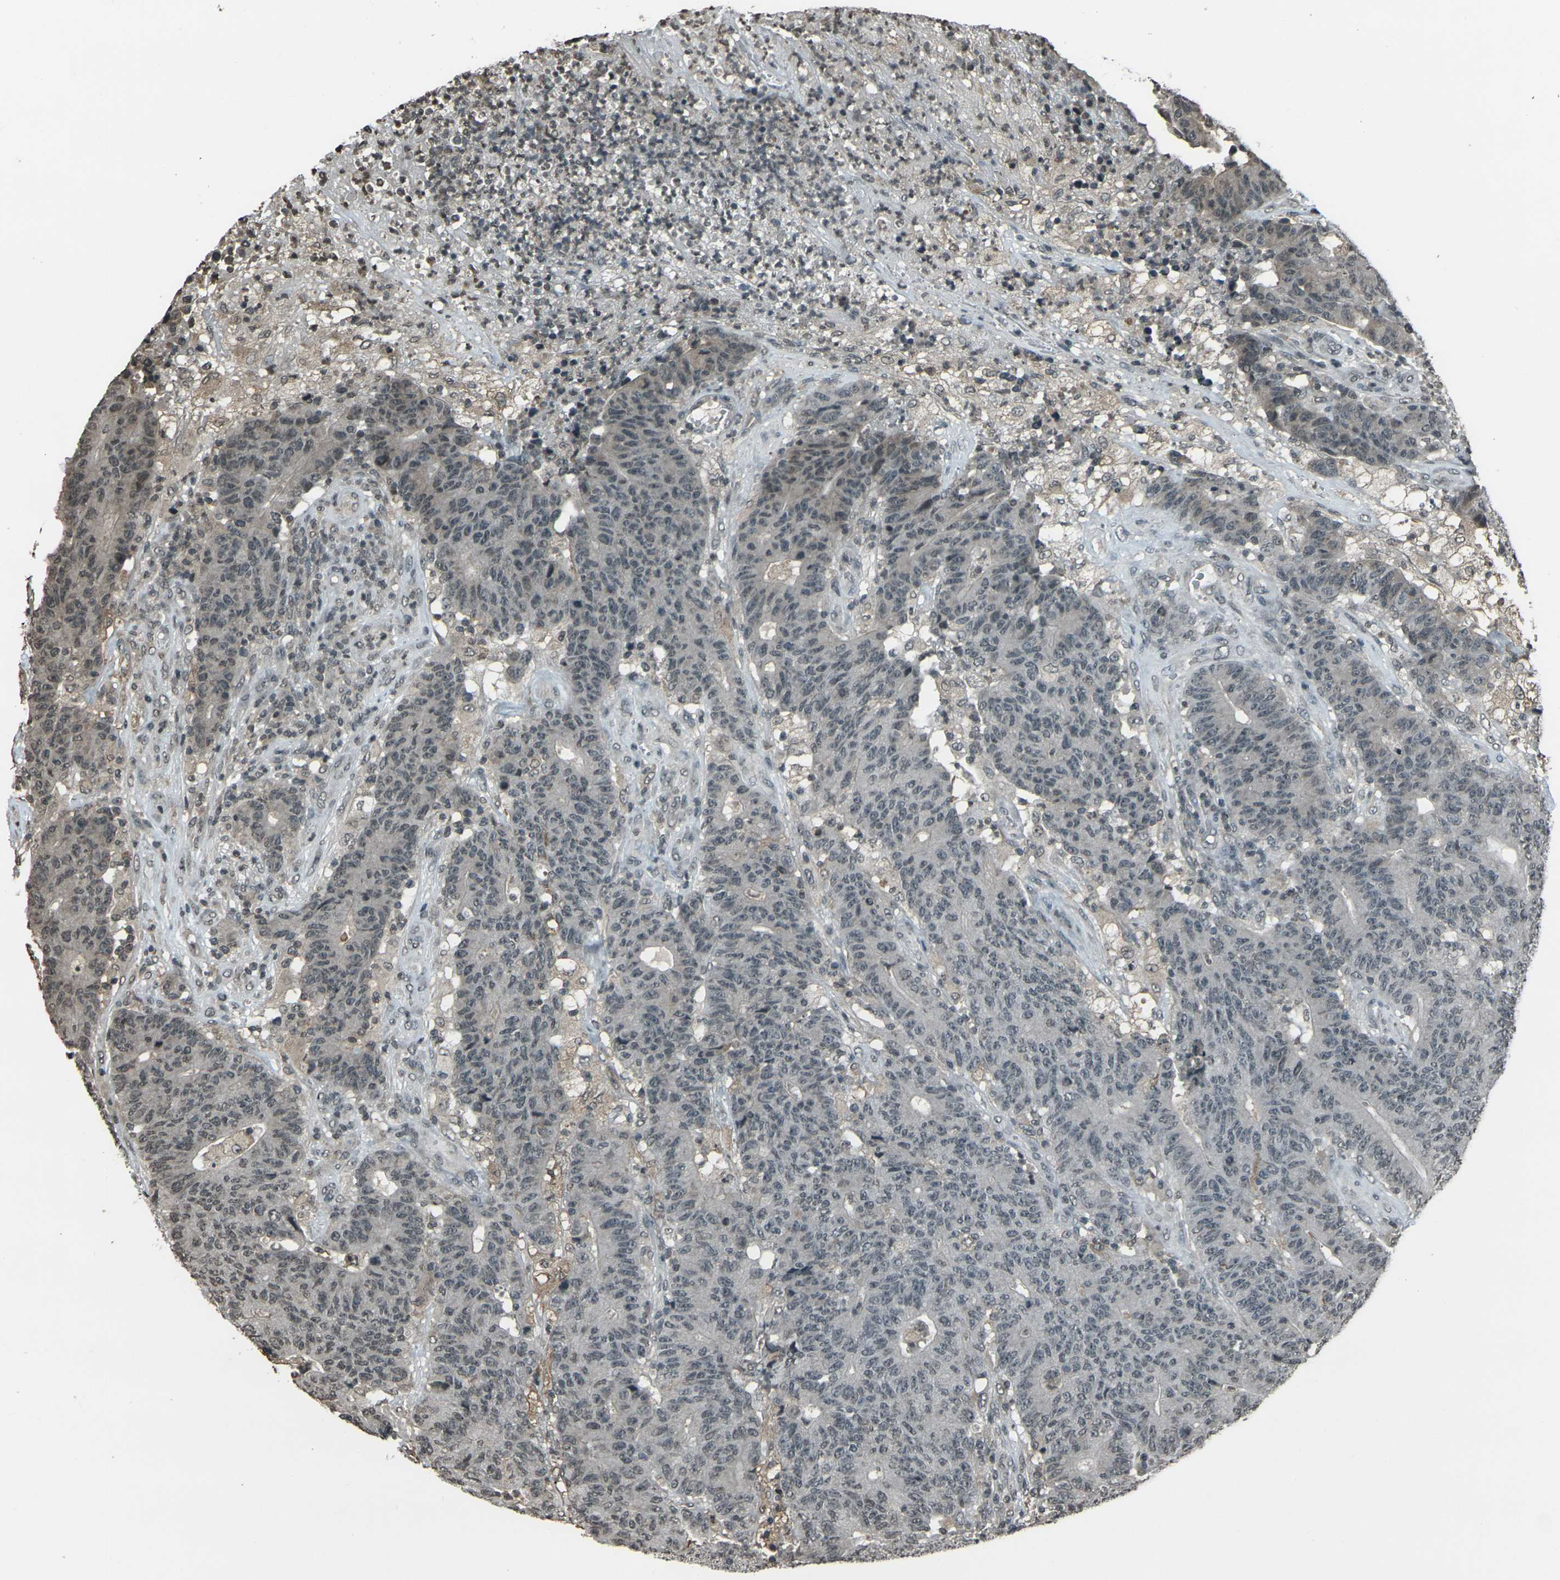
{"staining": {"intensity": "weak", "quantity": "<25%", "location": "nuclear"}, "tissue": "colorectal cancer", "cell_type": "Tumor cells", "image_type": "cancer", "snomed": [{"axis": "morphology", "description": "Normal tissue, NOS"}, {"axis": "morphology", "description": "Adenocarcinoma, NOS"}, {"axis": "topography", "description": "Colon"}], "caption": "Immunohistochemistry of adenocarcinoma (colorectal) reveals no expression in tumor cells.", "gene": "PRPF8", "patient": {"sex": "female", "age": 75}}